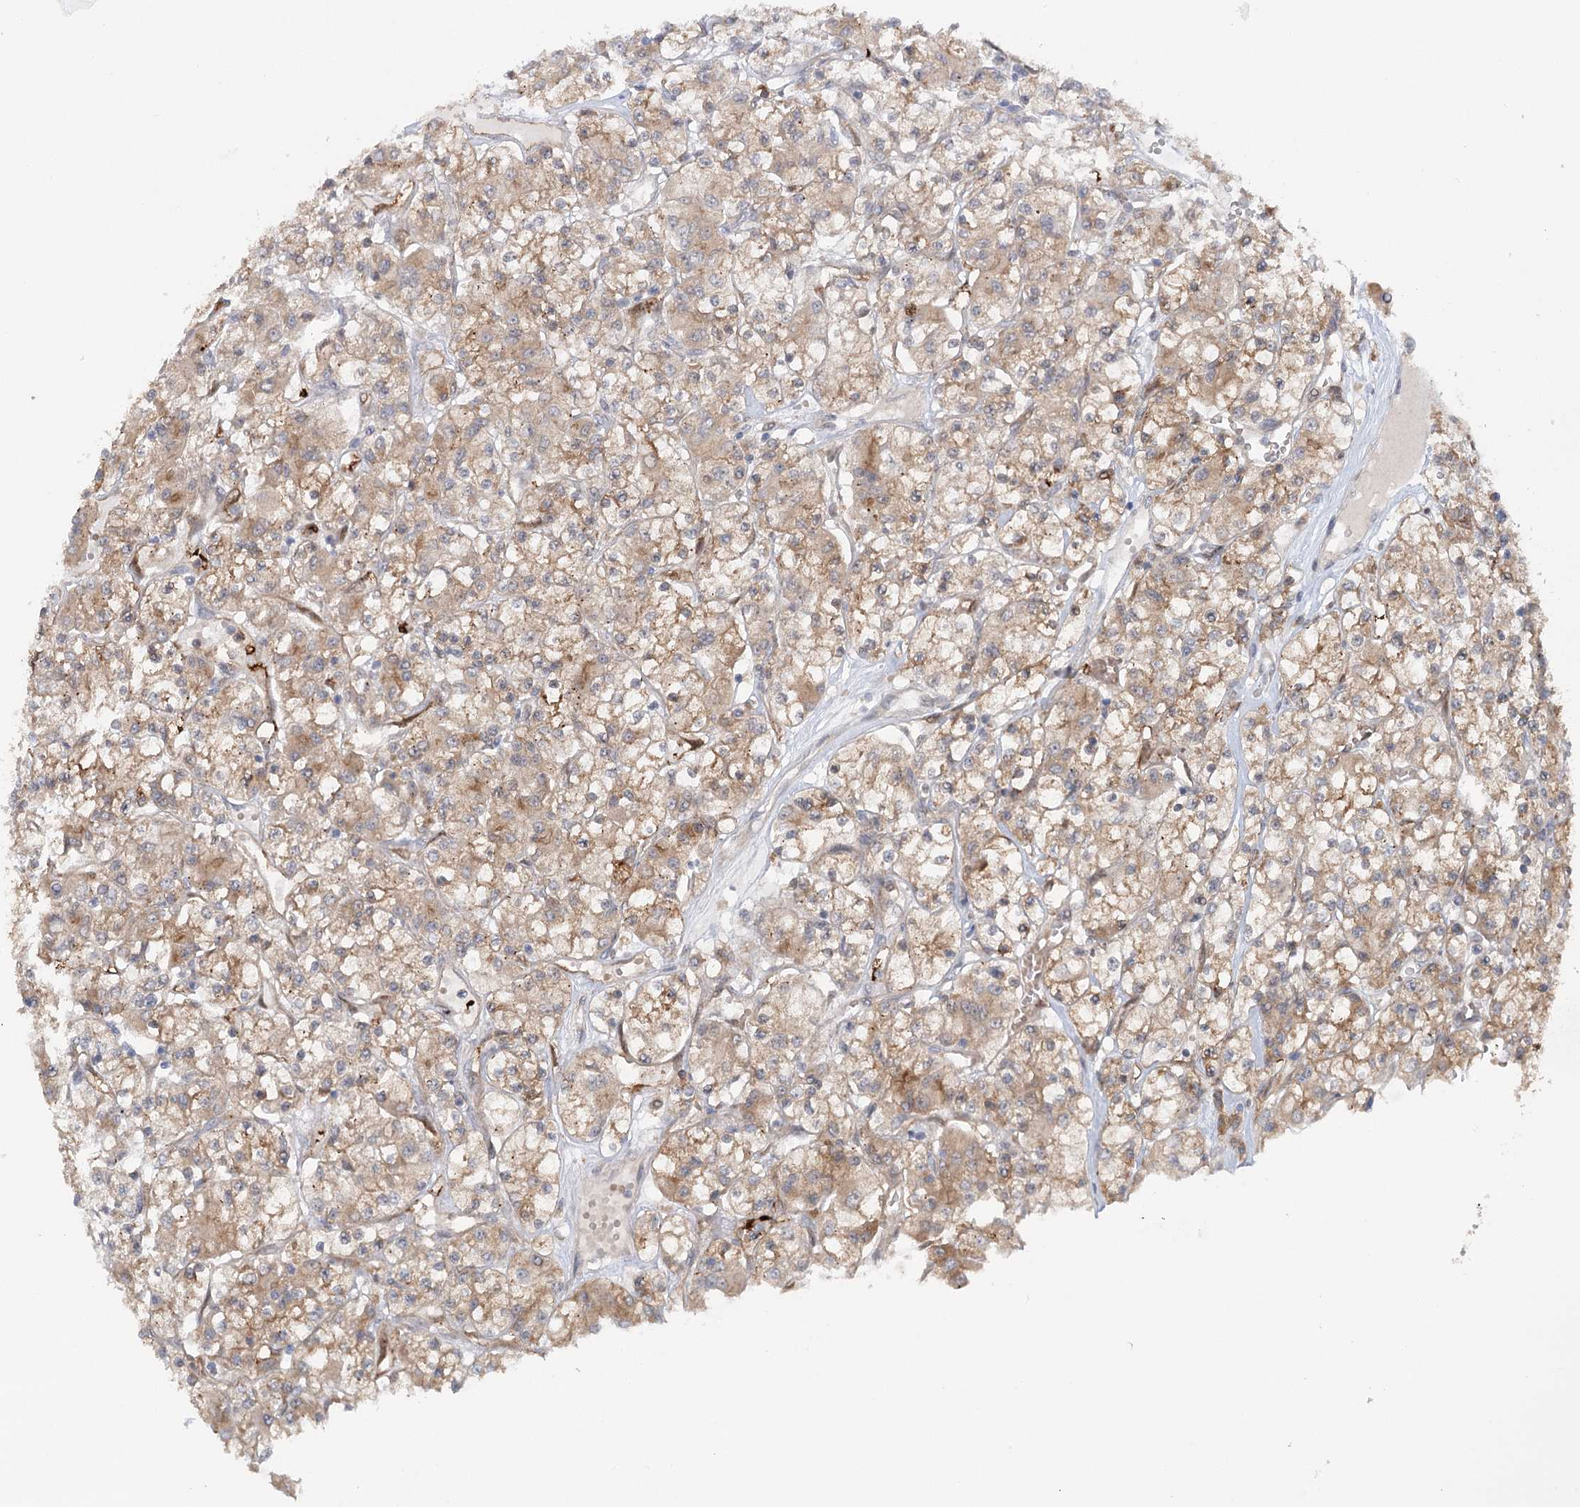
{"staining": {"intensity": "moderate", "quantity": ">75%", "location": "cytoplasmic/membranous"}, "tissue": "renal cancer", "cell_type": "Tumor cells", "image_type": "cancer", "snomed": [{"axis": "morphology", "description": "Adenocarcinoma, NOS"}, {"axis": "topography", "description": "Kidney"}], "caption": "Moderate cytoplasmic/membranous expression for a protein is appreciated in about >75% of tumor cells of renal cancer (adenocarcinoma) using immunohistochemistry.", "gene": "GBE1", "patient": {"sex": "female", "age": 59}}